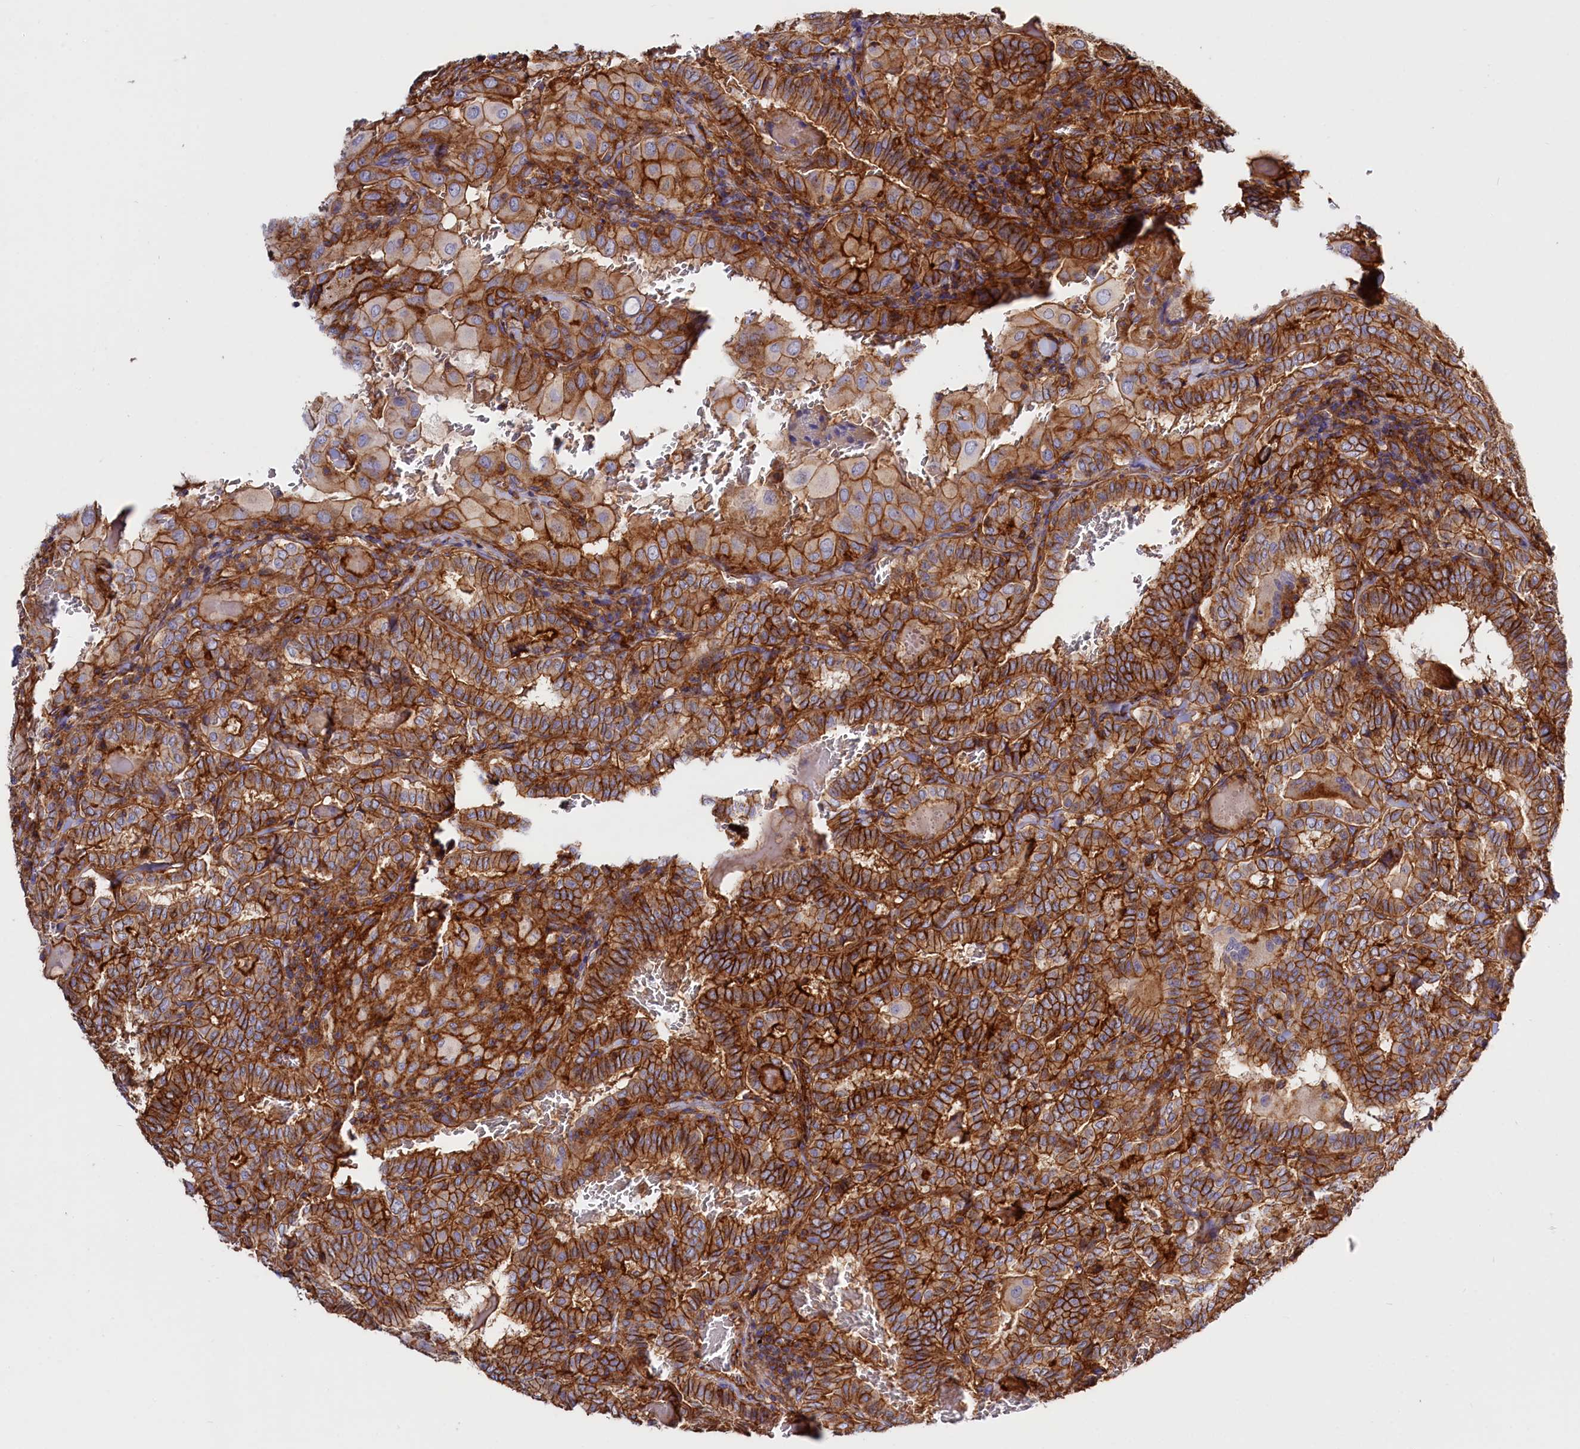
{"staining": {"intensity": "strong", "quantity": ">75%", "location": "cytoplasmic/membranous"}, "tissue": "thyroid cancer", "cell_type": "Tumor cells", "image_type": "cancer", "snomed": [{"axis": "morphology", "description": "Papillary adenocarcinoma, NOS"}, {"axis": "topography", "description": "Thyroid gland"}], "caption": "Human thyroid papillary adenocarcinoma stained with a brown dye shows strong cytoplasmic/membranous positive expression in about >75% of tumor cells.", "gene": "ANO6", "patient": {"sex": "female", "age": 72}}